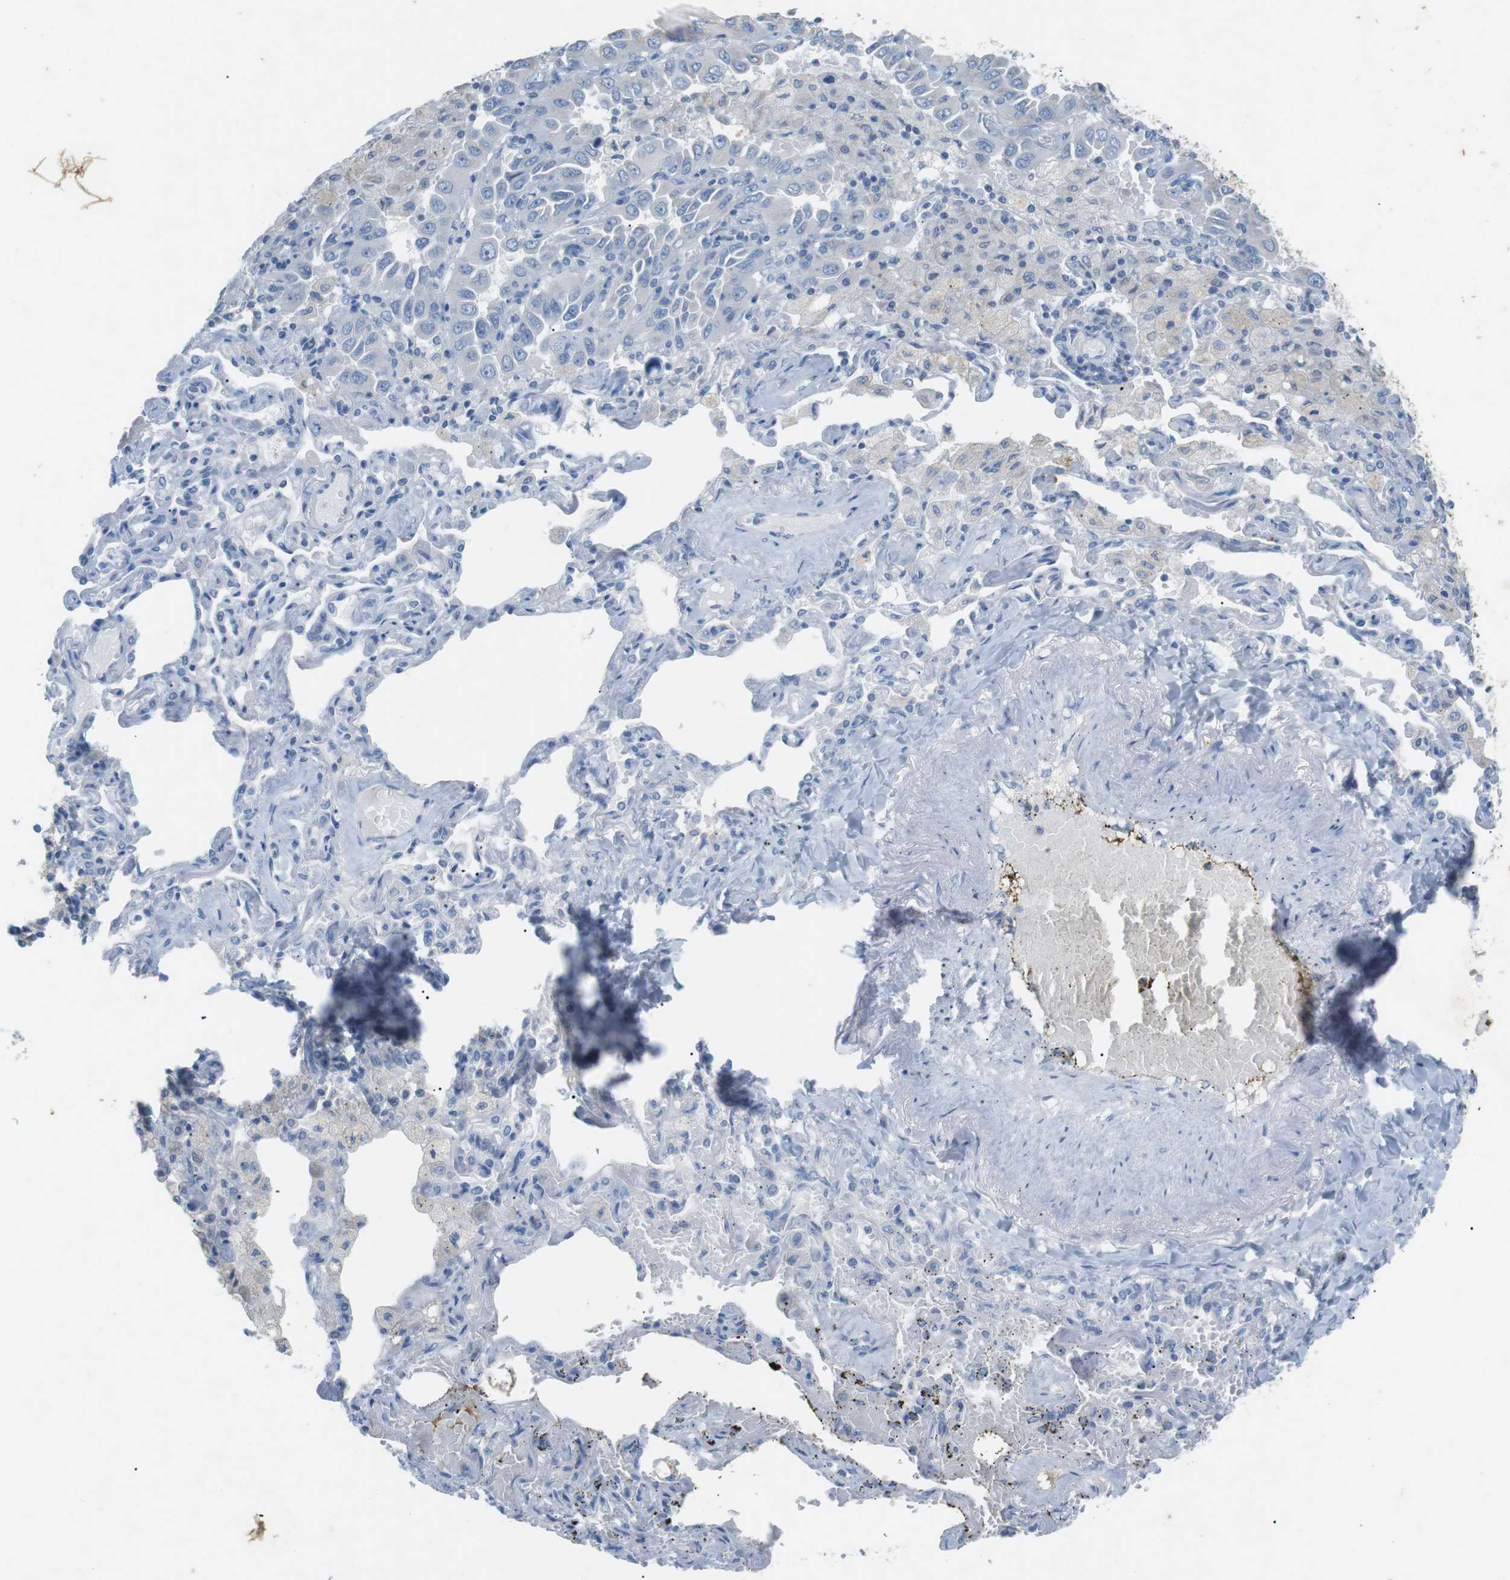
{"staining": {"intensity": "negative", "quantity": "none", "location": "none"}, "tissue": "lung cancer", "cell_type": "Tumor cells", "image_type": "cancer", "snomed": [{"axis": "morphology", "description": "Adenocarcinoma, NOS"}, {"axis": "topography", "description": "Lung"}], "caption": "IHC photomicrograph of neoplastic tissue: adenocarcinoma (lung) stained with DAB (3,3'-diaminobenzidine) displays no significant protein staining in tumor cells. (Brightfield microscopy of DAB immunohistochemistry at high magnification).", "gene": "SALL4", "patient": {"sex": "male", "age": 64}}